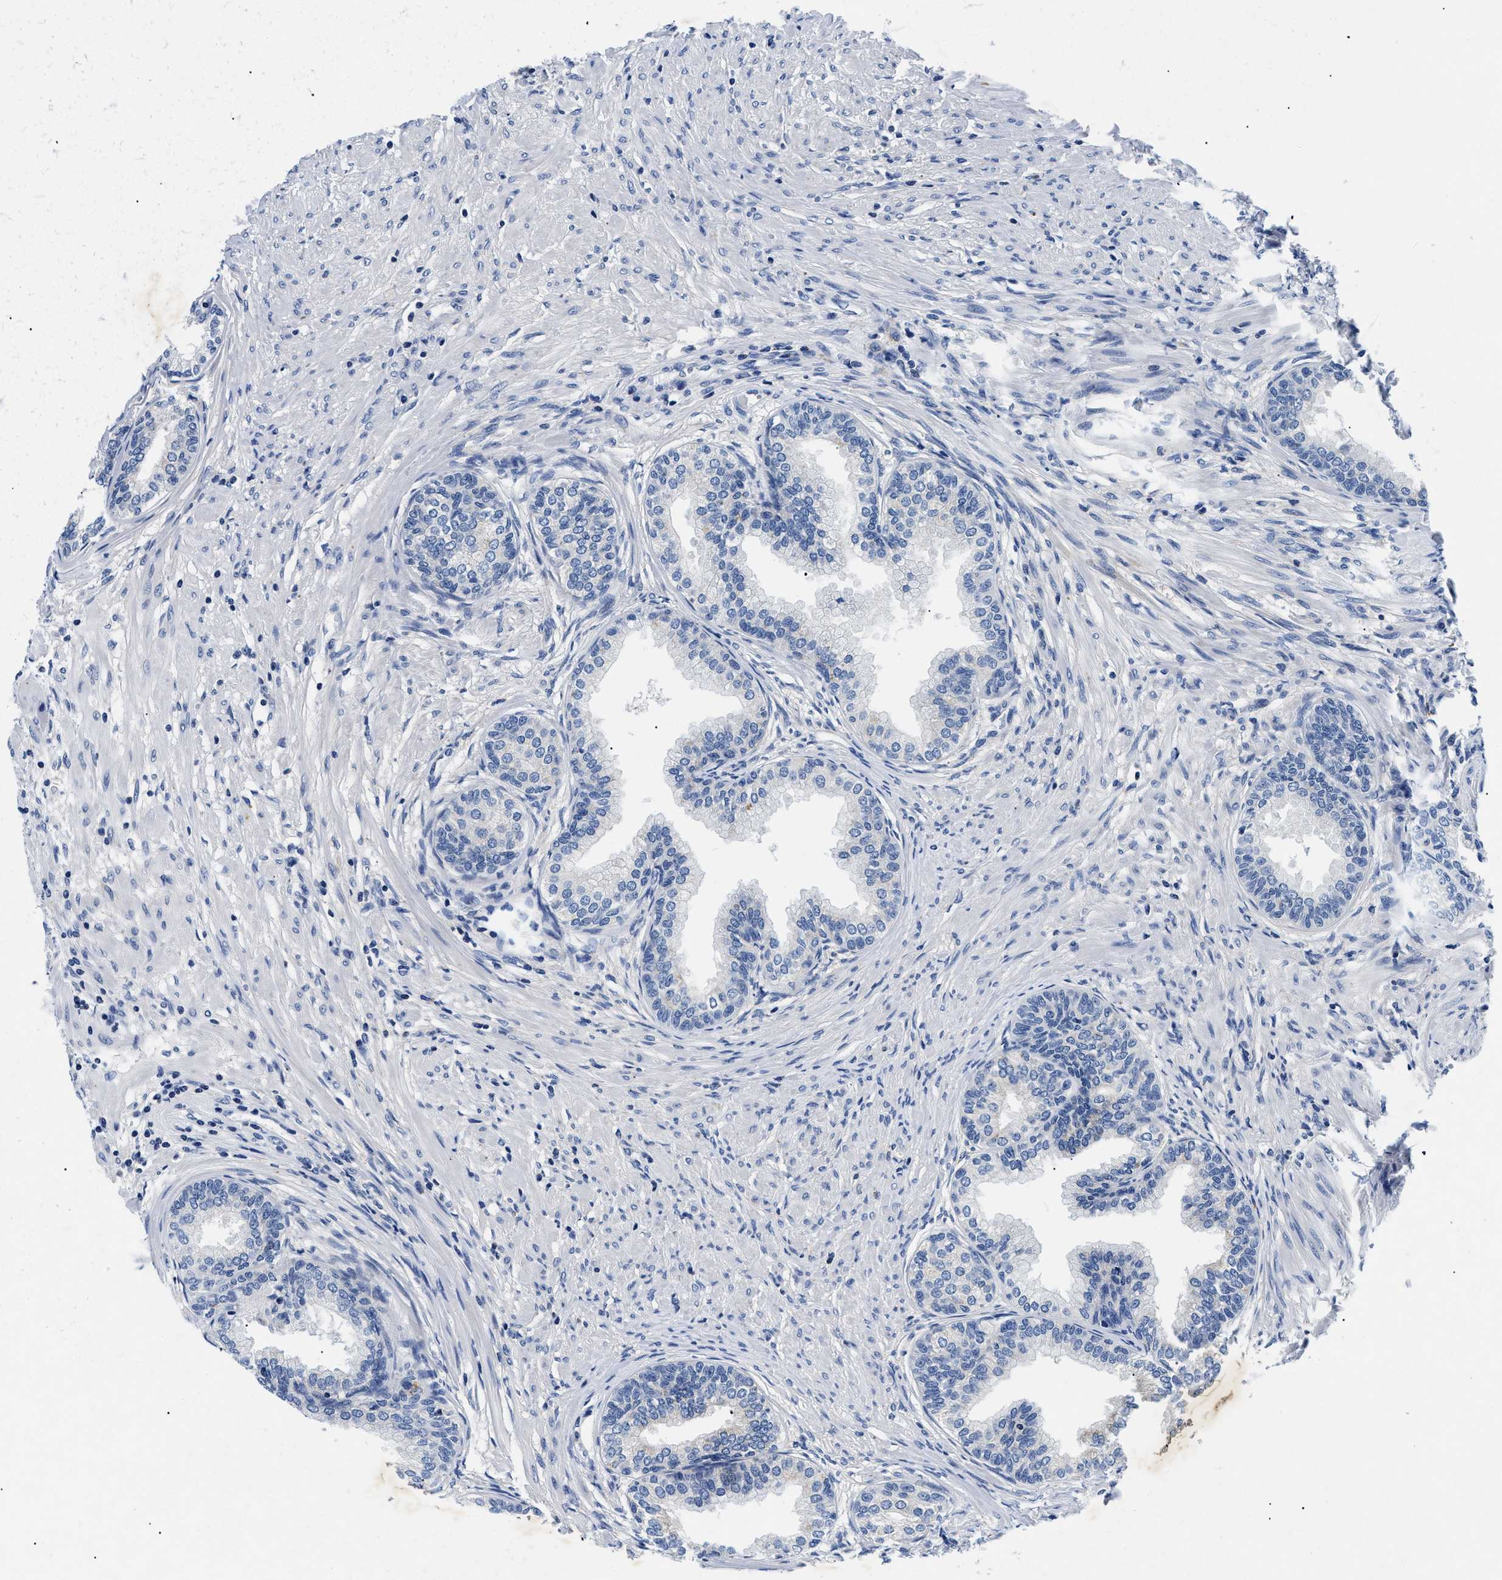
{"staining": {"intensity": "weak", "quantity": "25%-75%", "location": "cytoplasmic/membranous"}, "tissue": "prostate", "cell_type": "Glandular cells", "image_type": "normal", "snomed": [{"axis": "morphology", "description": "Normal tissue, NOS"}, {"axis": "topography", "description": "Prostate"}], "caption": "Immunohistochemical staining of normal prostate displays low levels of weak cytoplasmic/membranous positivity in about 25%-75% of glandular cells.", "gene": "MEA1", "patient": {"sex": "male", "age": 76}}